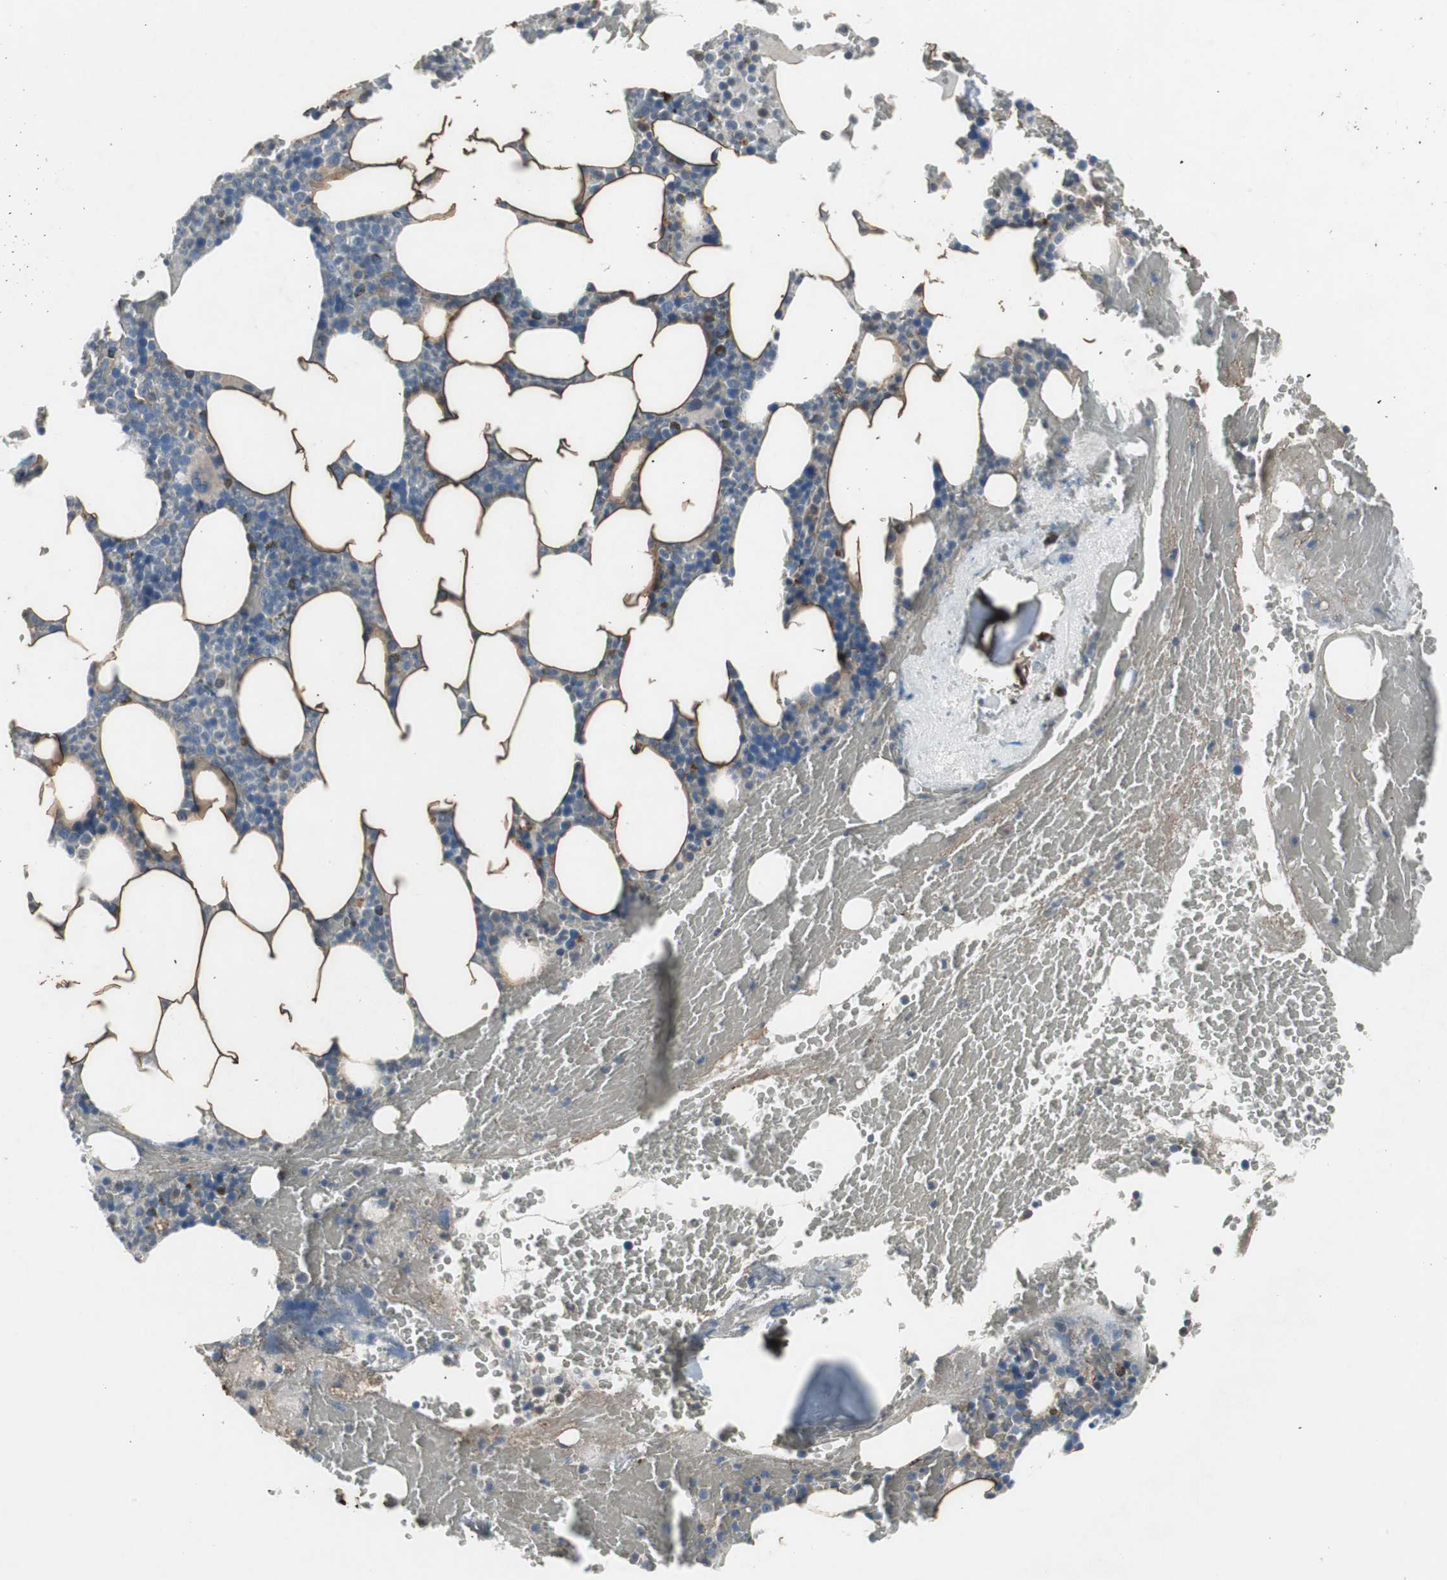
{"staining": {"intensity": "moderate", "quantity": "<25%", "location": "cytoplasmic/membranous"}, "tissue": "bone marrow", "cell_type": "Hematopoietic cells", "image_type": "normal", "snomed": [{"axis": "morphology", "description": "Normal tissue, NOS"}, {"axis": "topography", "description": "Bone marrow"}], "caption": "The histopathology image displays a brown stain indicating the presence of a protein in the cytoplasmic/membranous of hematopoietic cells in bone marrow. The staining was performed using DAB (3,3'-diaminobenzidine) to visualize the protein expression in brown, while the nuclei were stained in blue with hematoxylin (Magnification: 20x).", "gene": "PI4KB", "patient": {"sex": "female", "age": 66}}